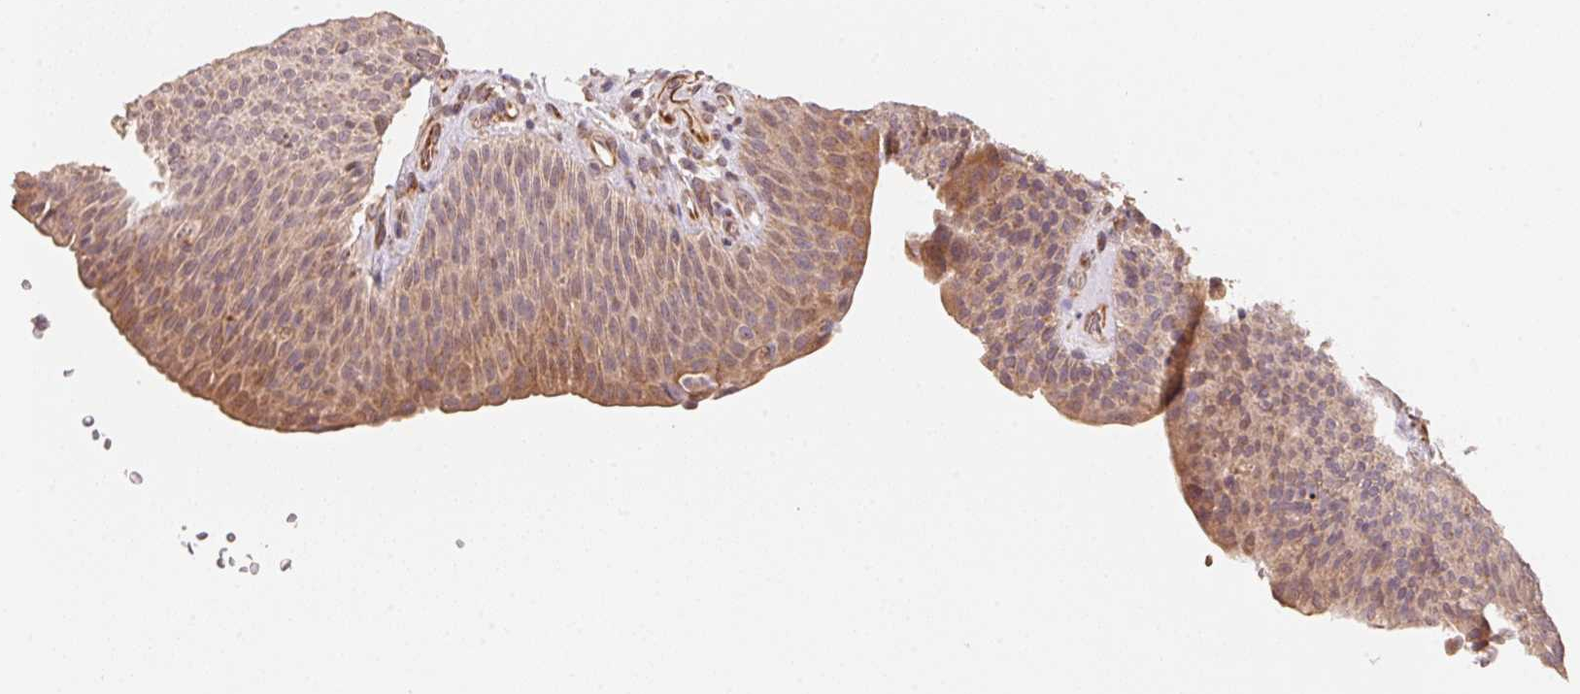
{"staining": {"intensity": "moderate", "quantity": "25%-75%", "location": "cytoplasmic/membranous"}, "tissue": "urinary bladder", "cell_type": "Urothelial cells", "image_type": "normal", "snomed": [{"axis": "morphology", "description": "Normal tissue, NOS"}, {"axis": "topography", "description": "Urinary bladder"}, {"axis": "topography", "description": "Peripheral nerve tissue"}], "caption": "A photomicrograph of urinary bladder stained for a protein reveals moderate cytoplasmic/membranous brown staining in urothelial cells.", "gene": "TSPAN12", "patient": {"sex": "male", "age": 66}}